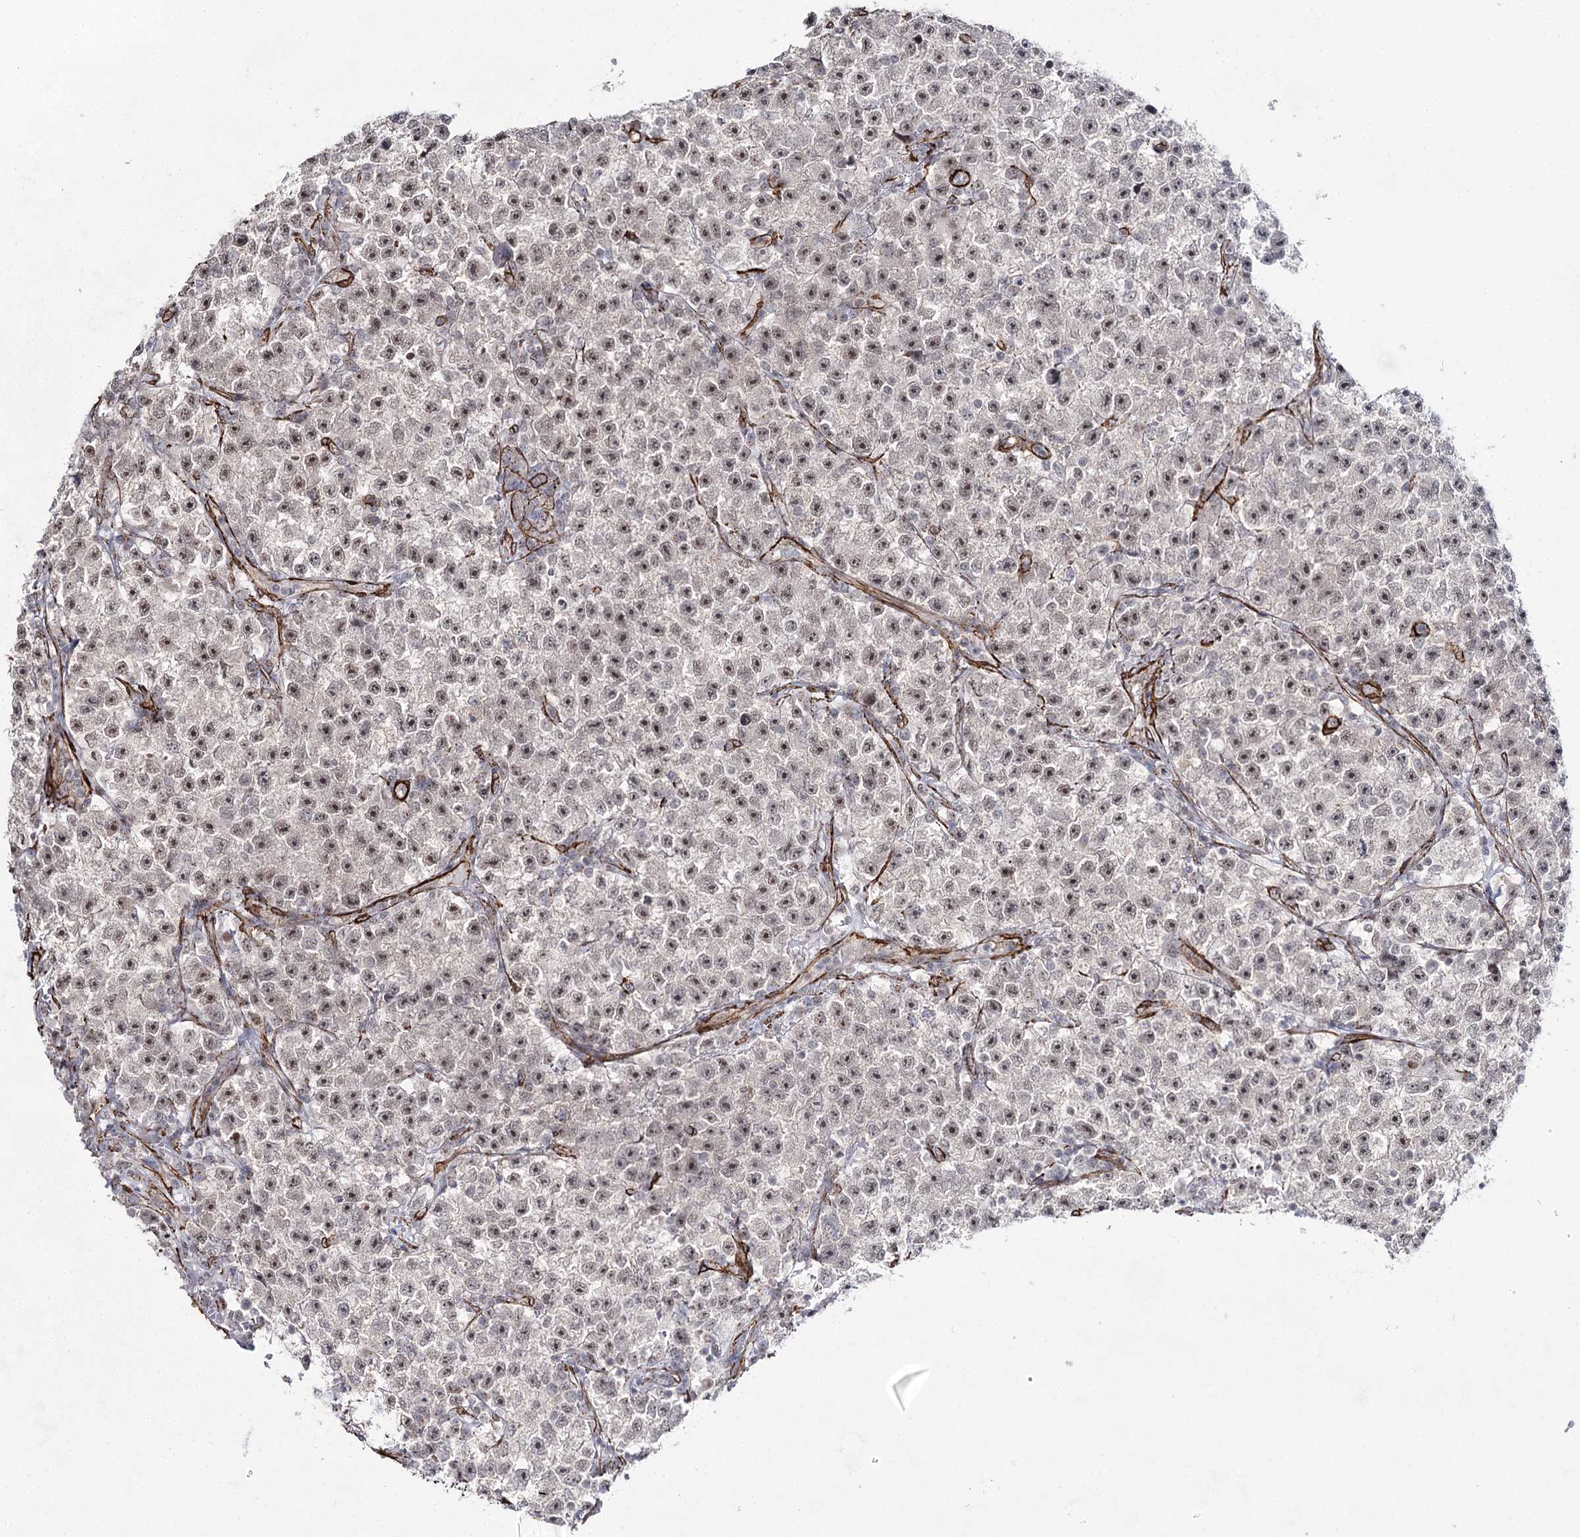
{"staining": {"intensity": "moderate", "quantity": "25%-75%", "location": "nuclear"}, "tissue": "testis cancer", "cell_type": "Tumor cells", "image_type": "cancer", "snomed": [{"axis": "morphology", "description": "Seminoma, NOS"}, {"axis": "topography", "description": "Testis"}], "caption": "Testis seminoma stained with a protein marker shows moderate staining in tumor cells.", "gene": "CWF19L1", "patient": {"sex": "male", "age": 22}}